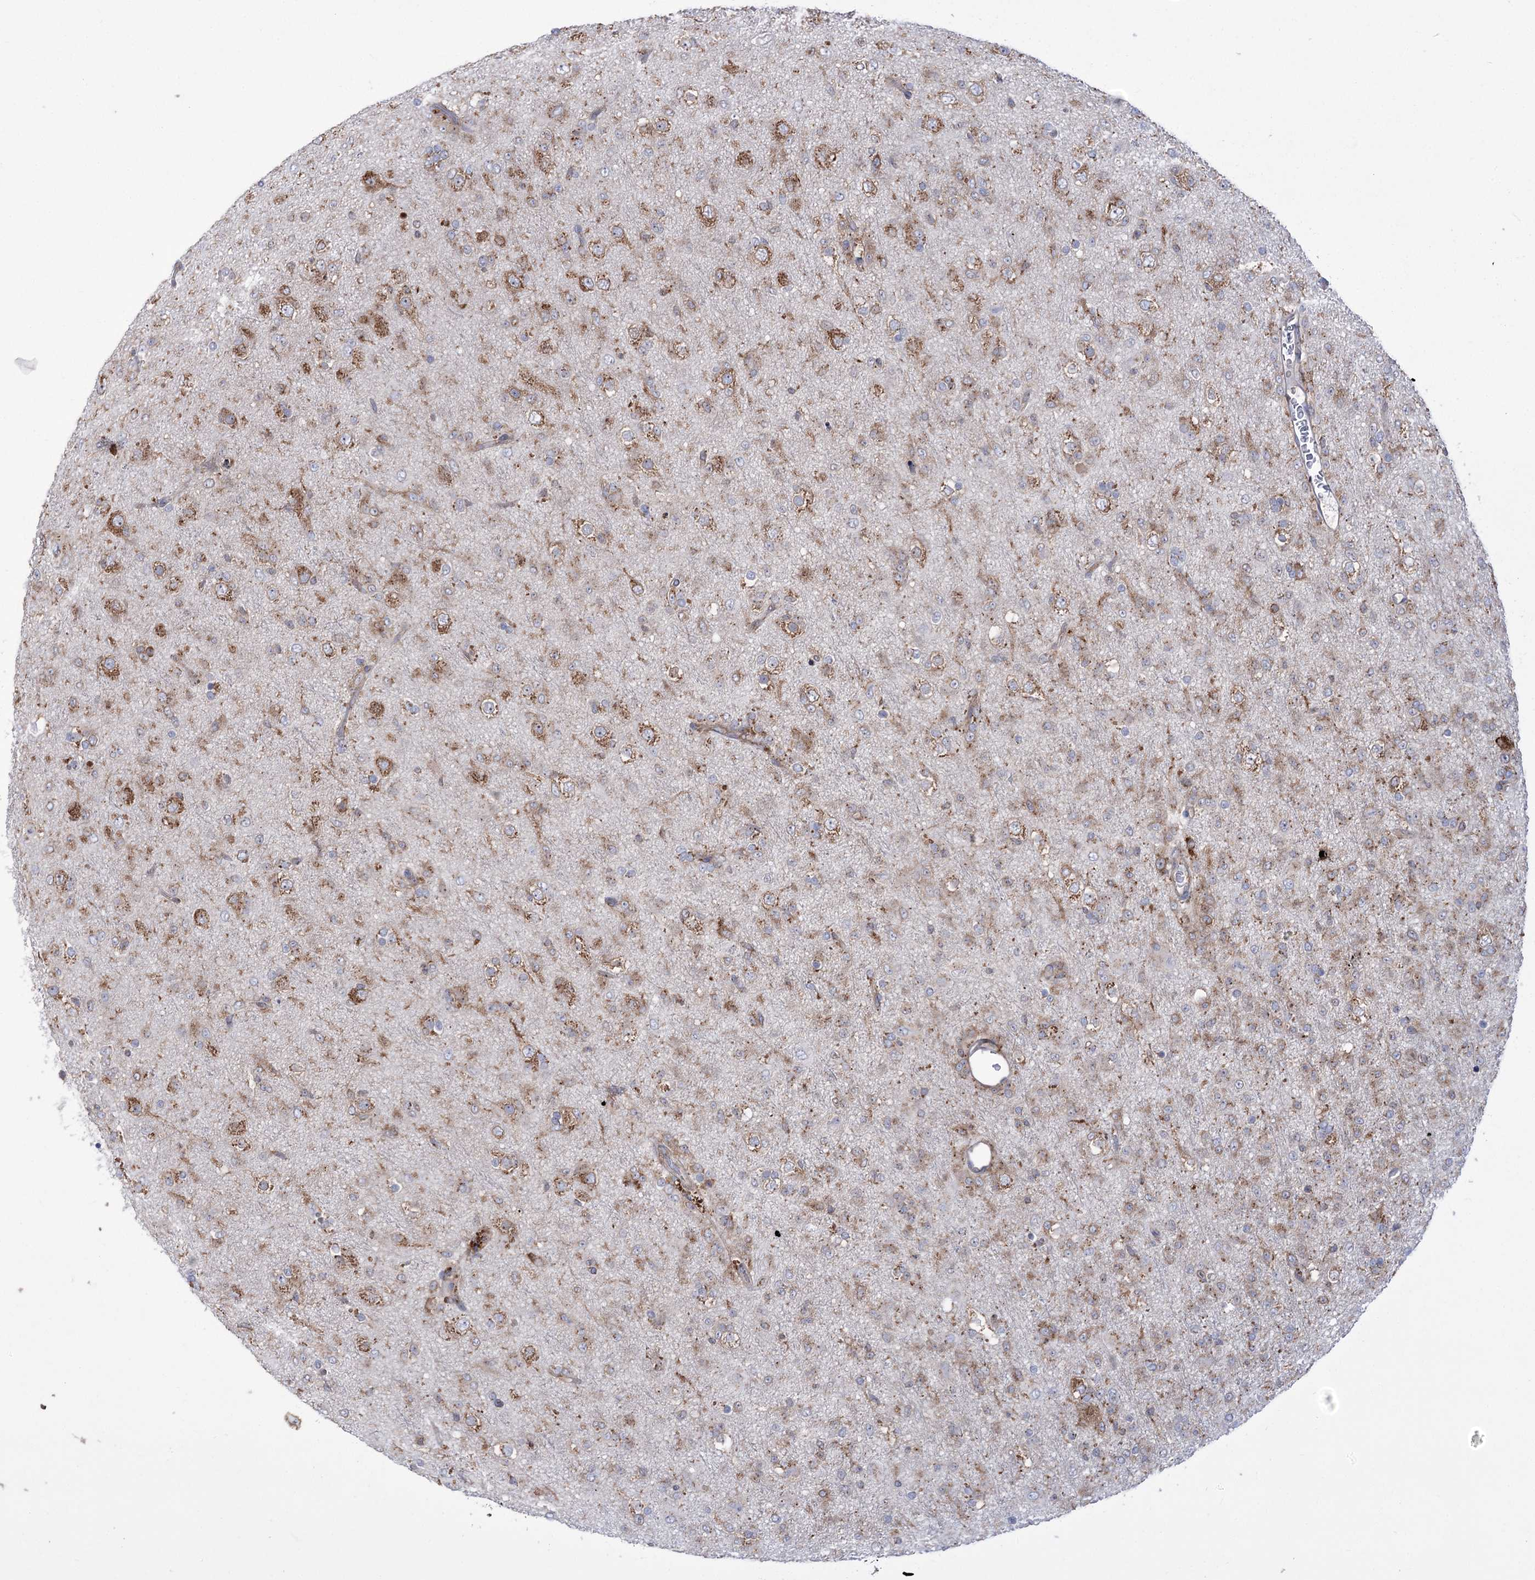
{"staining": {"intensity": "weak", "quantity": "25%-75%", "location": "cytoplasmic/membranous"}, "tissue": "glioma", "cell_type": "Tumor cells", "image_type": "cancer", "snomed": [{"axis": "morphology", "description": "Glioma, malignant, Low grade"}, {"axis": "topography", "description": "Brain"}], "caption": "Immunohistochemical staining of glioma shows low levels of weak cytoplasmic/membranous protein positivity in about 25%-75% of tumor cells.", "gene": "ZNF622", "patient": {"sex": "male", "age": 65}}